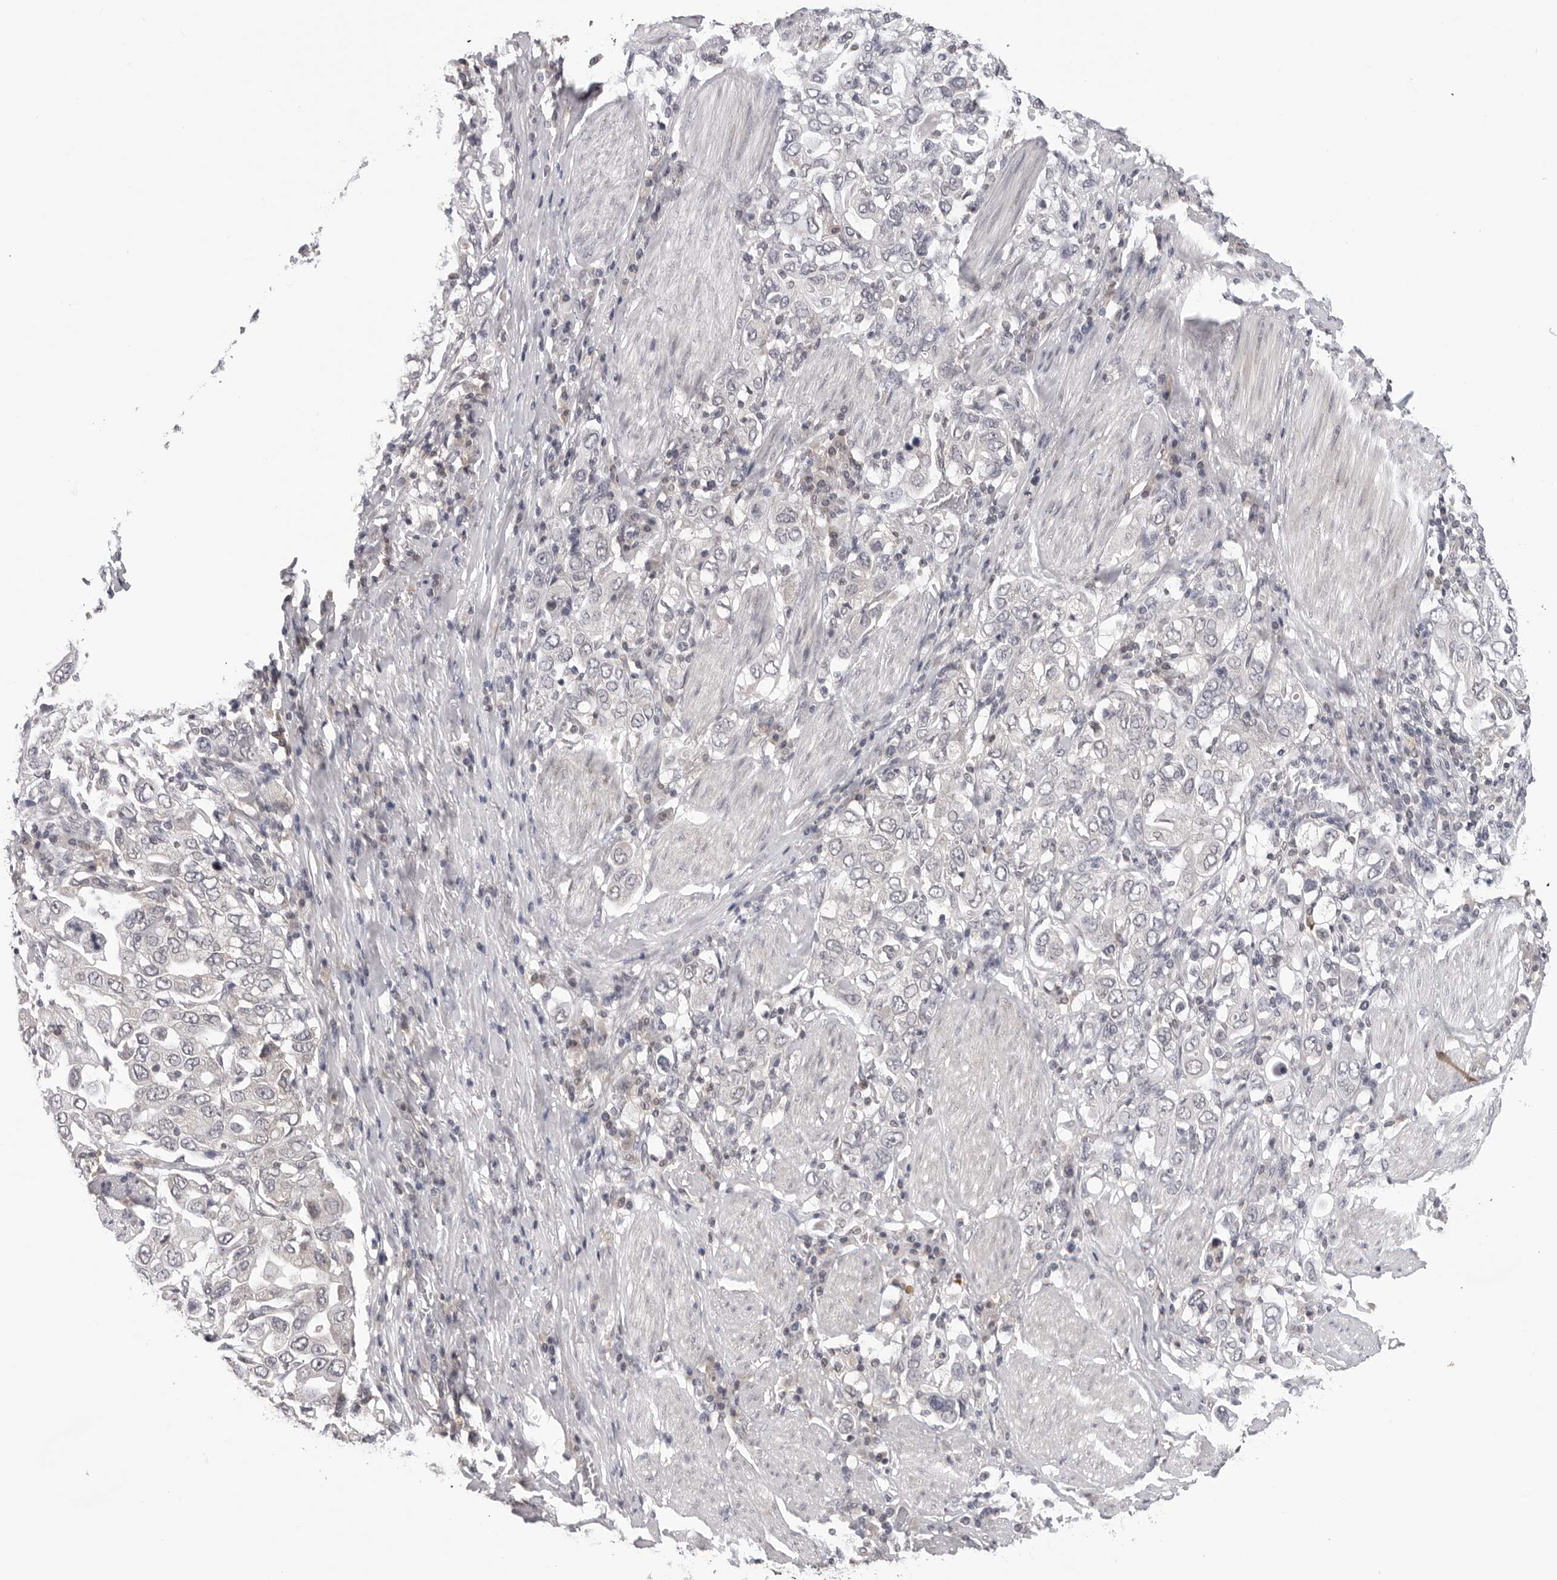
{"staining": {"intensity": "negative", "quantity": "none", "location": "none"}, "tissue": "stomach cancer", "cell_type": "Tumor cells", "image_type": "cancer", "snomed": [{"axis": "morphology", "description": "Adenocarcinoma, NOS"}, {"axis": "topography", "description": "Stomach, upper"}], "caption": "A histopathology image of human stomach cancer is negative for staining in tumor cells.", "gene": "CDK20", "patient": {"sex": "male", "age": 62}}